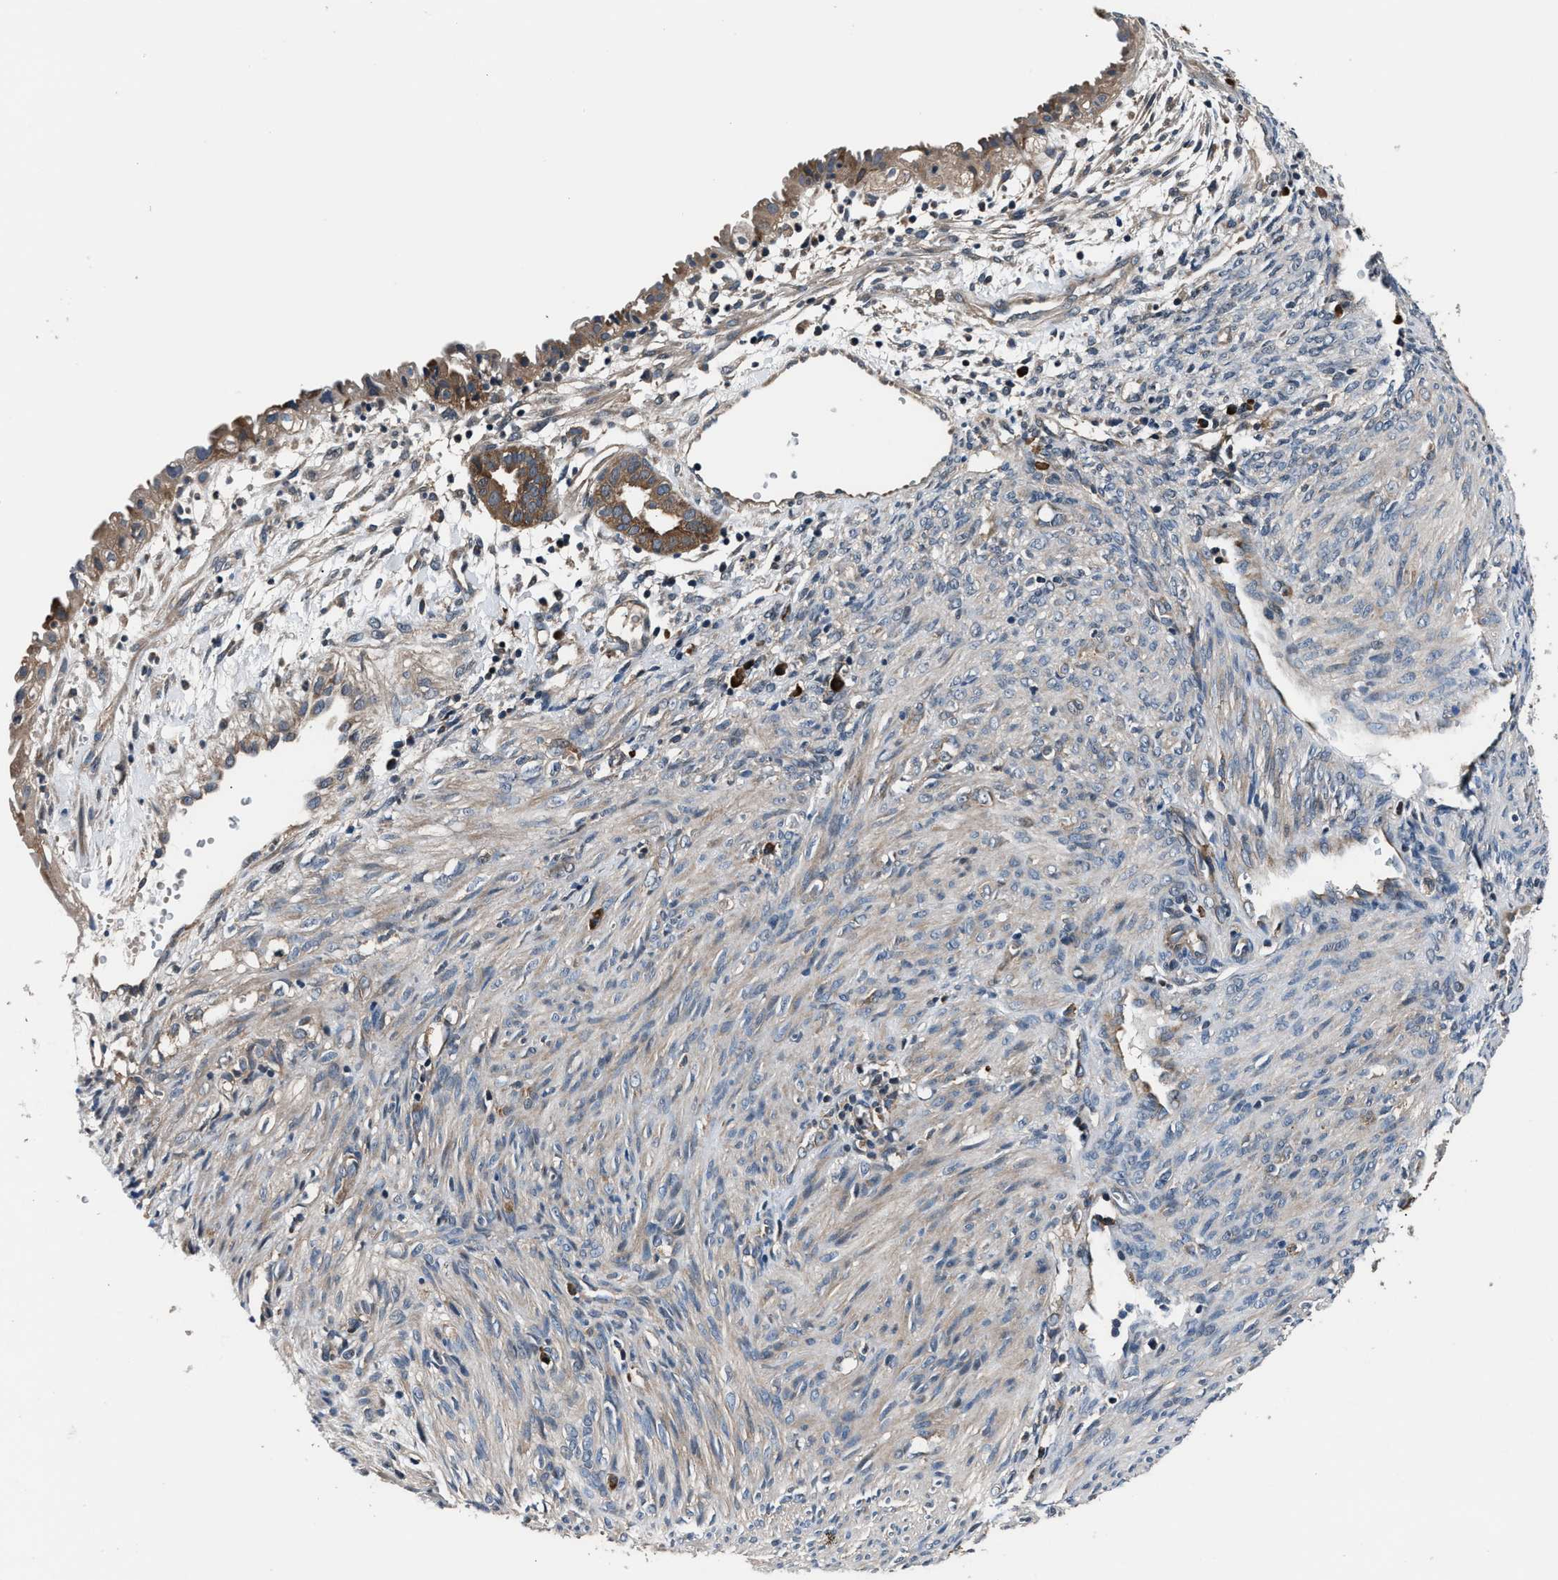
{"staining": {"intensity": "moderate", "quantity": ">75%", "location": "cytoplasmic/membranous"}, "tissue": "cervical cancer", "cell_type": "Tumor cells", "image_type": "cancer", "snomed": [{"axis": "morphology", "description": "Normal tissue, NOS"}, {"axis": "morphology", "description": "Adenocarcinoma, NOS"}, {"axis": "topography", "description": "Cervix"}, {"axis": "topography", "description": "Endometrium"}], "caption": "High-power microscopy captured an immunohistochemistry histopathology image of cervical adenocarcinoma, revealing moderate cytoplasmic/membranous staining in approximately >75% of tumor cells. Using DAB (brown) and hematoxylin (blue) stains, captured at high magnification using brightfield microscopy.", "gene": "IMPDH2", "patient": {"sex": "female", "age": 86}}